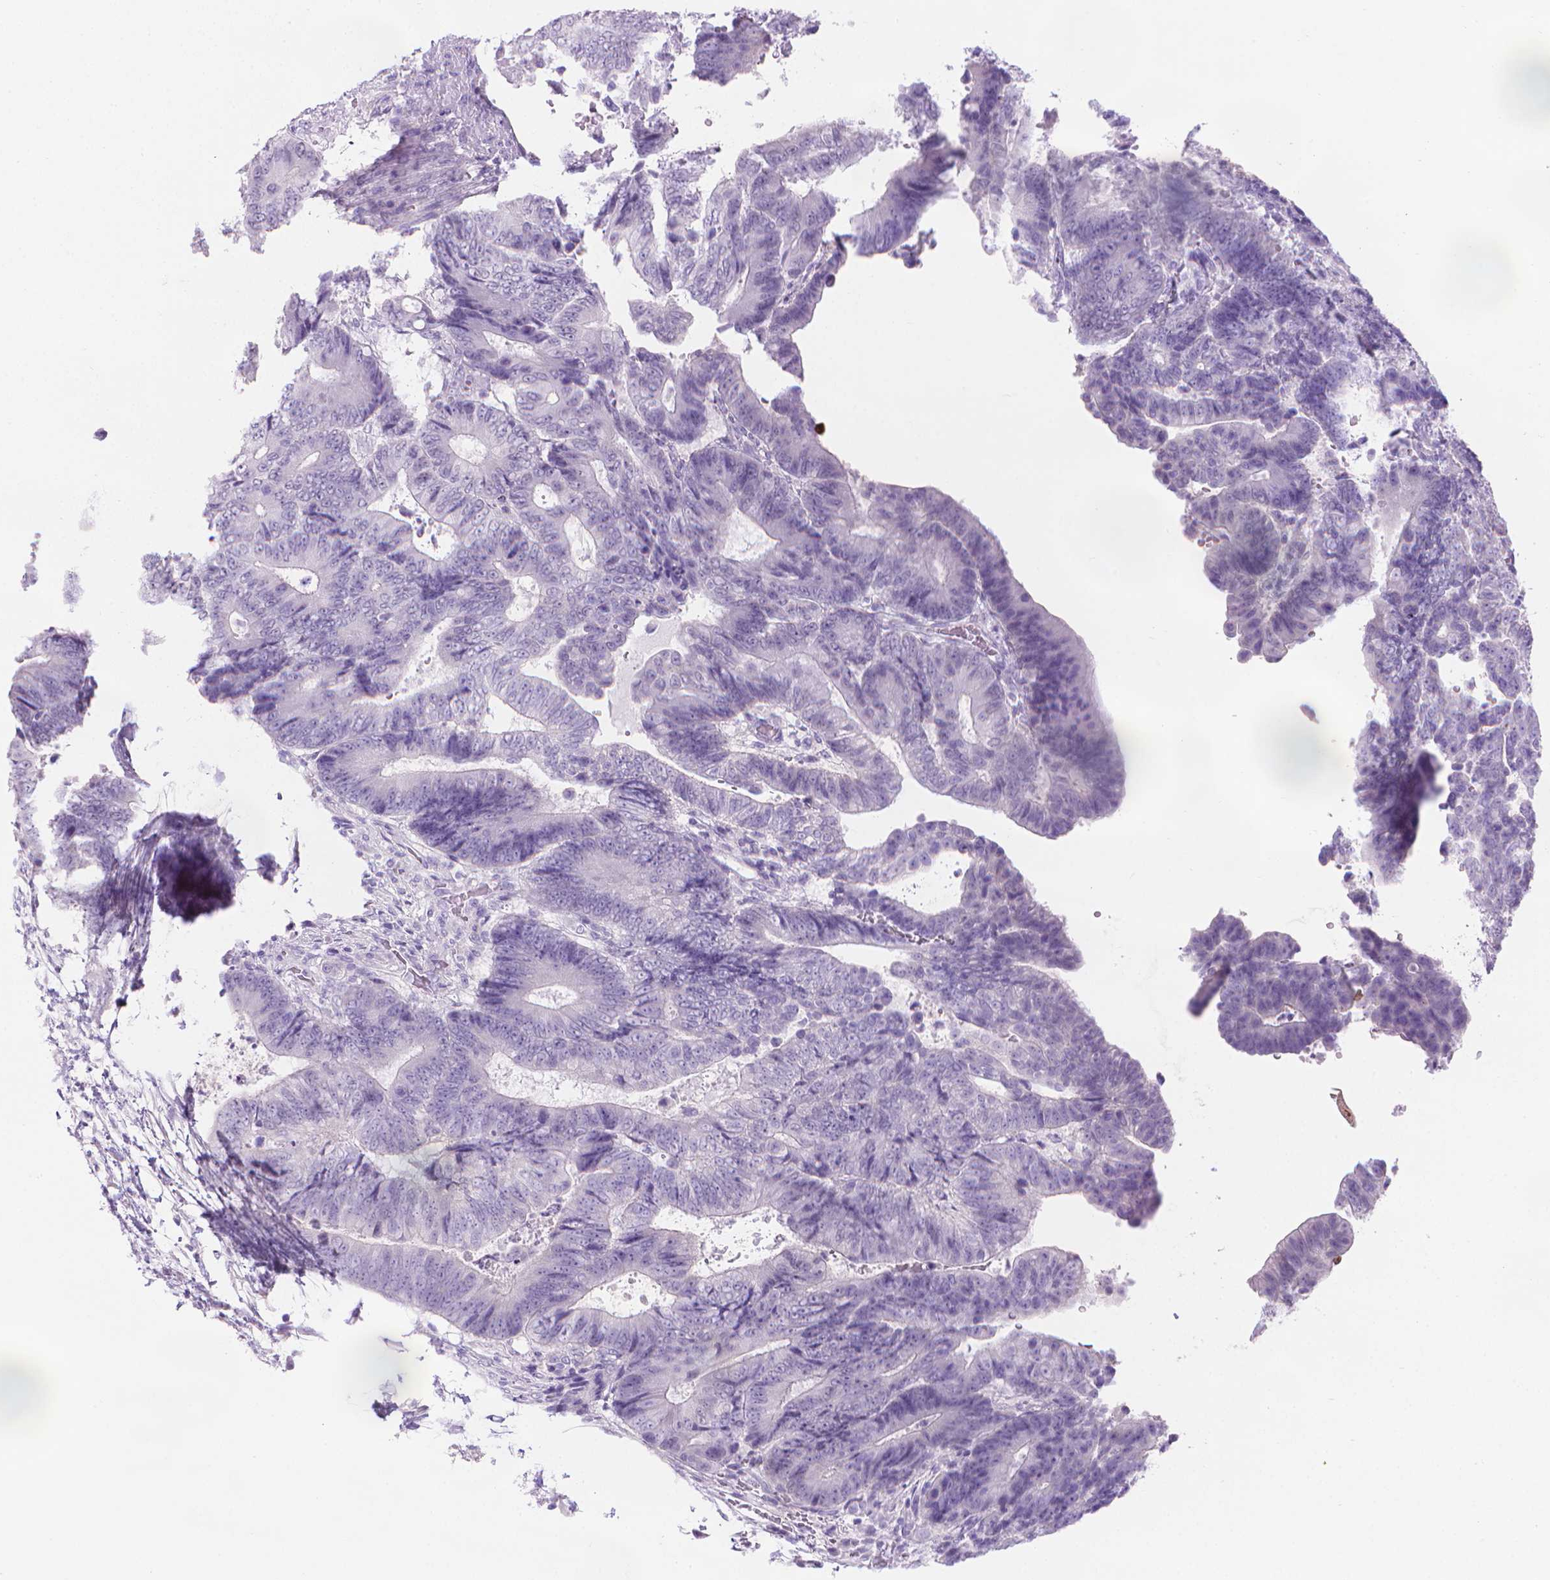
{"staining": {"intensity": "negative", "quantity": "none", "location": "none"}, "tissue": "colorectal cancer", "cell_type": "Tumor cells", "image_type": "cancer", "snomed": [{"axis": "morphology", "description": "Adenocarcinoma, NOS"}, {"axis": "topography", "description": "Colon"}], "caption": "This is an immunohistochemistry (IHC) histopathology image of colorectal cancer (adenocarcinoma). There is no staining in tumor cells.", "gene": "SPAG6", "patient": {"sex": "female", "age": 48}}